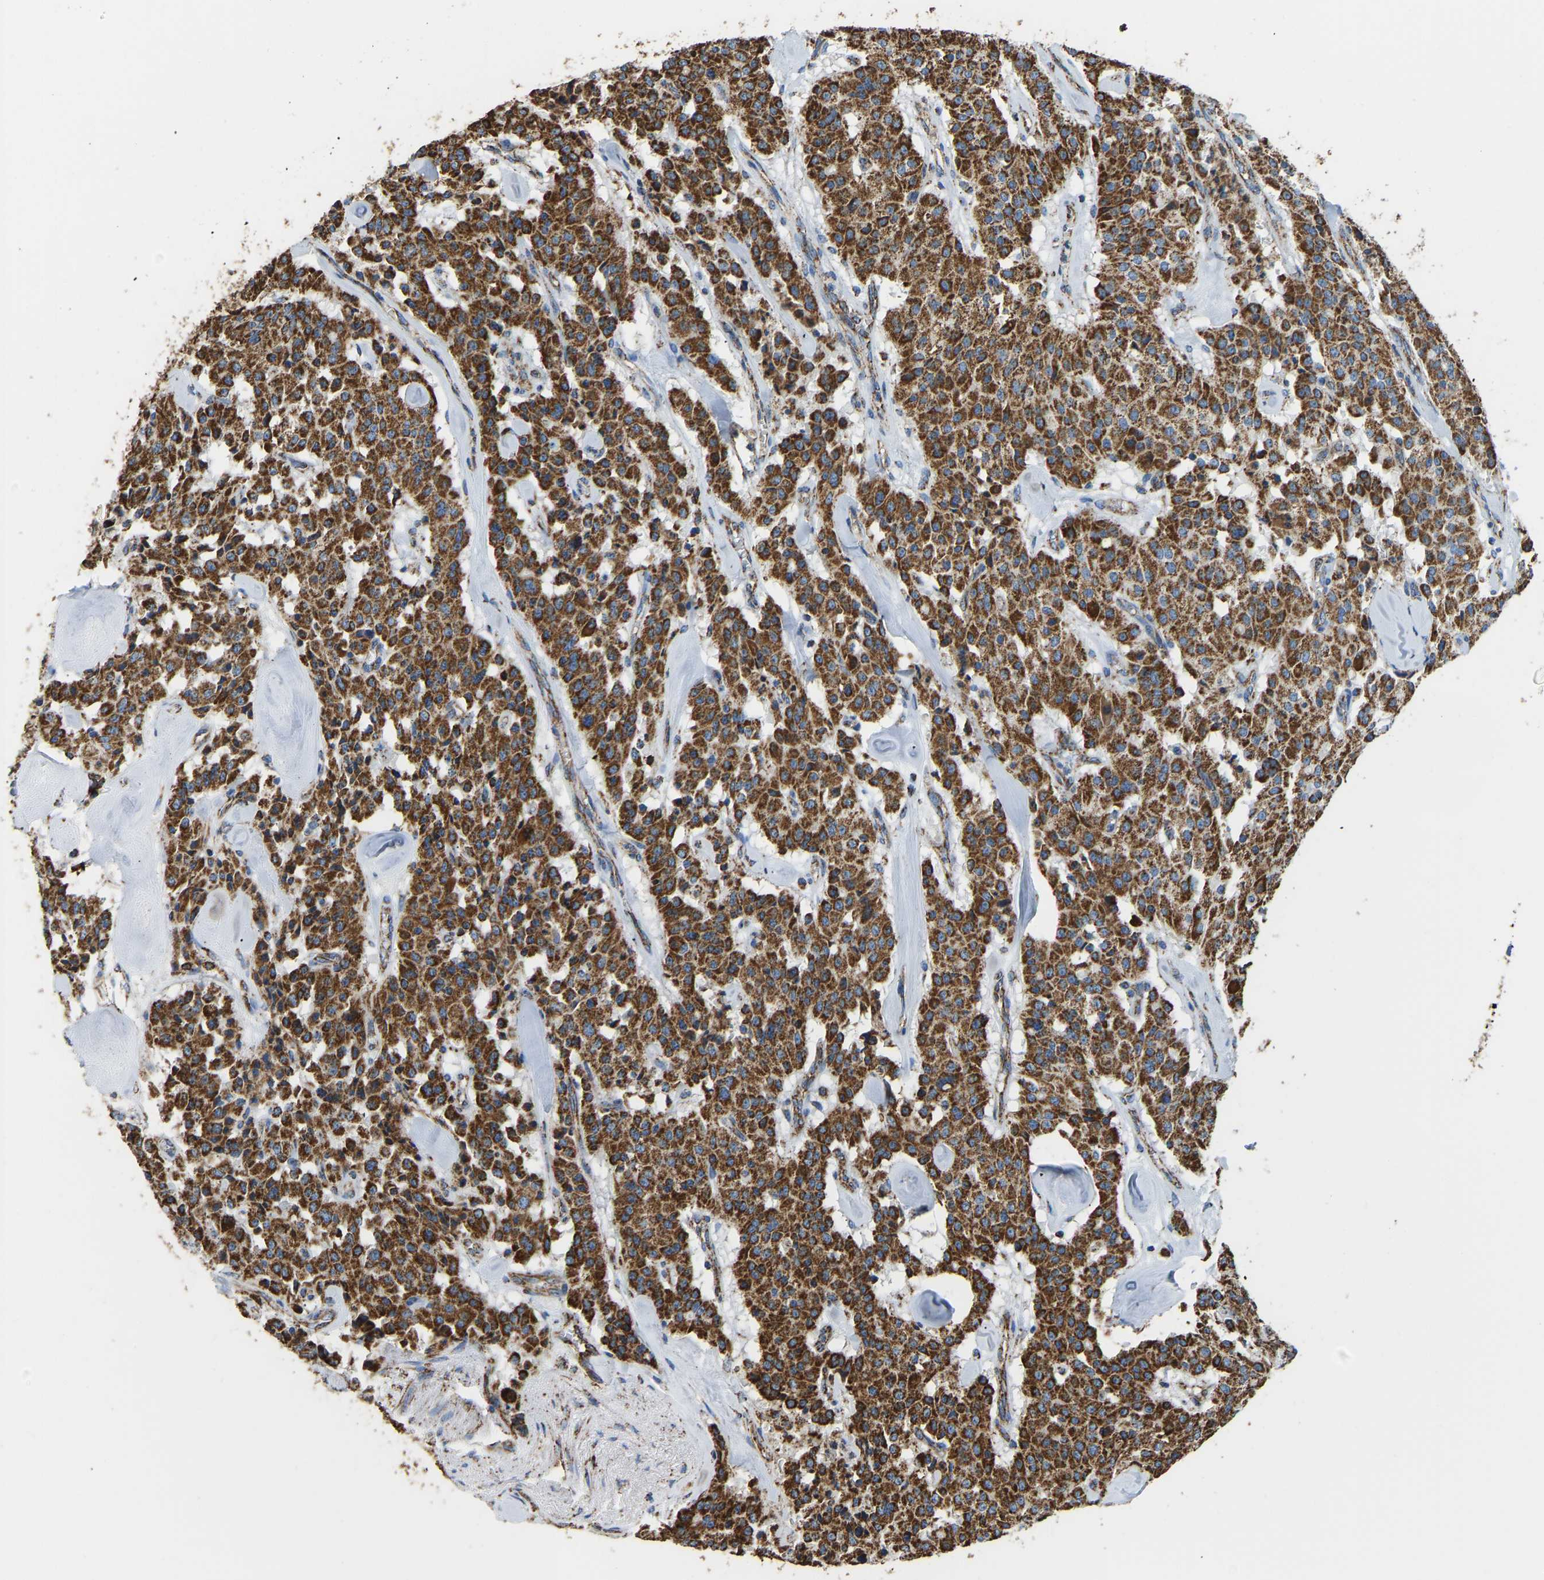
{"staining": {"intensity": "strong", "quantity": ">75%", "location": "cytoplasmic/membranous"}, "tissue": "carcinoid", "cell_type": "Tumor cells", "image_type": "cancer", "snomed": [{"axis": "morphology", "description": "Carcinoid, malignant, NOS"}, {"axis": "topography", "description": "Lung"}], "caption": "A micrograph of carcinoid (malignant) stained for a protein reveals strong cytoplasmic/membranous brown staining in tumor cells.", "gene": "IRX6", "patient": {"sex": "male", "age": 30}}